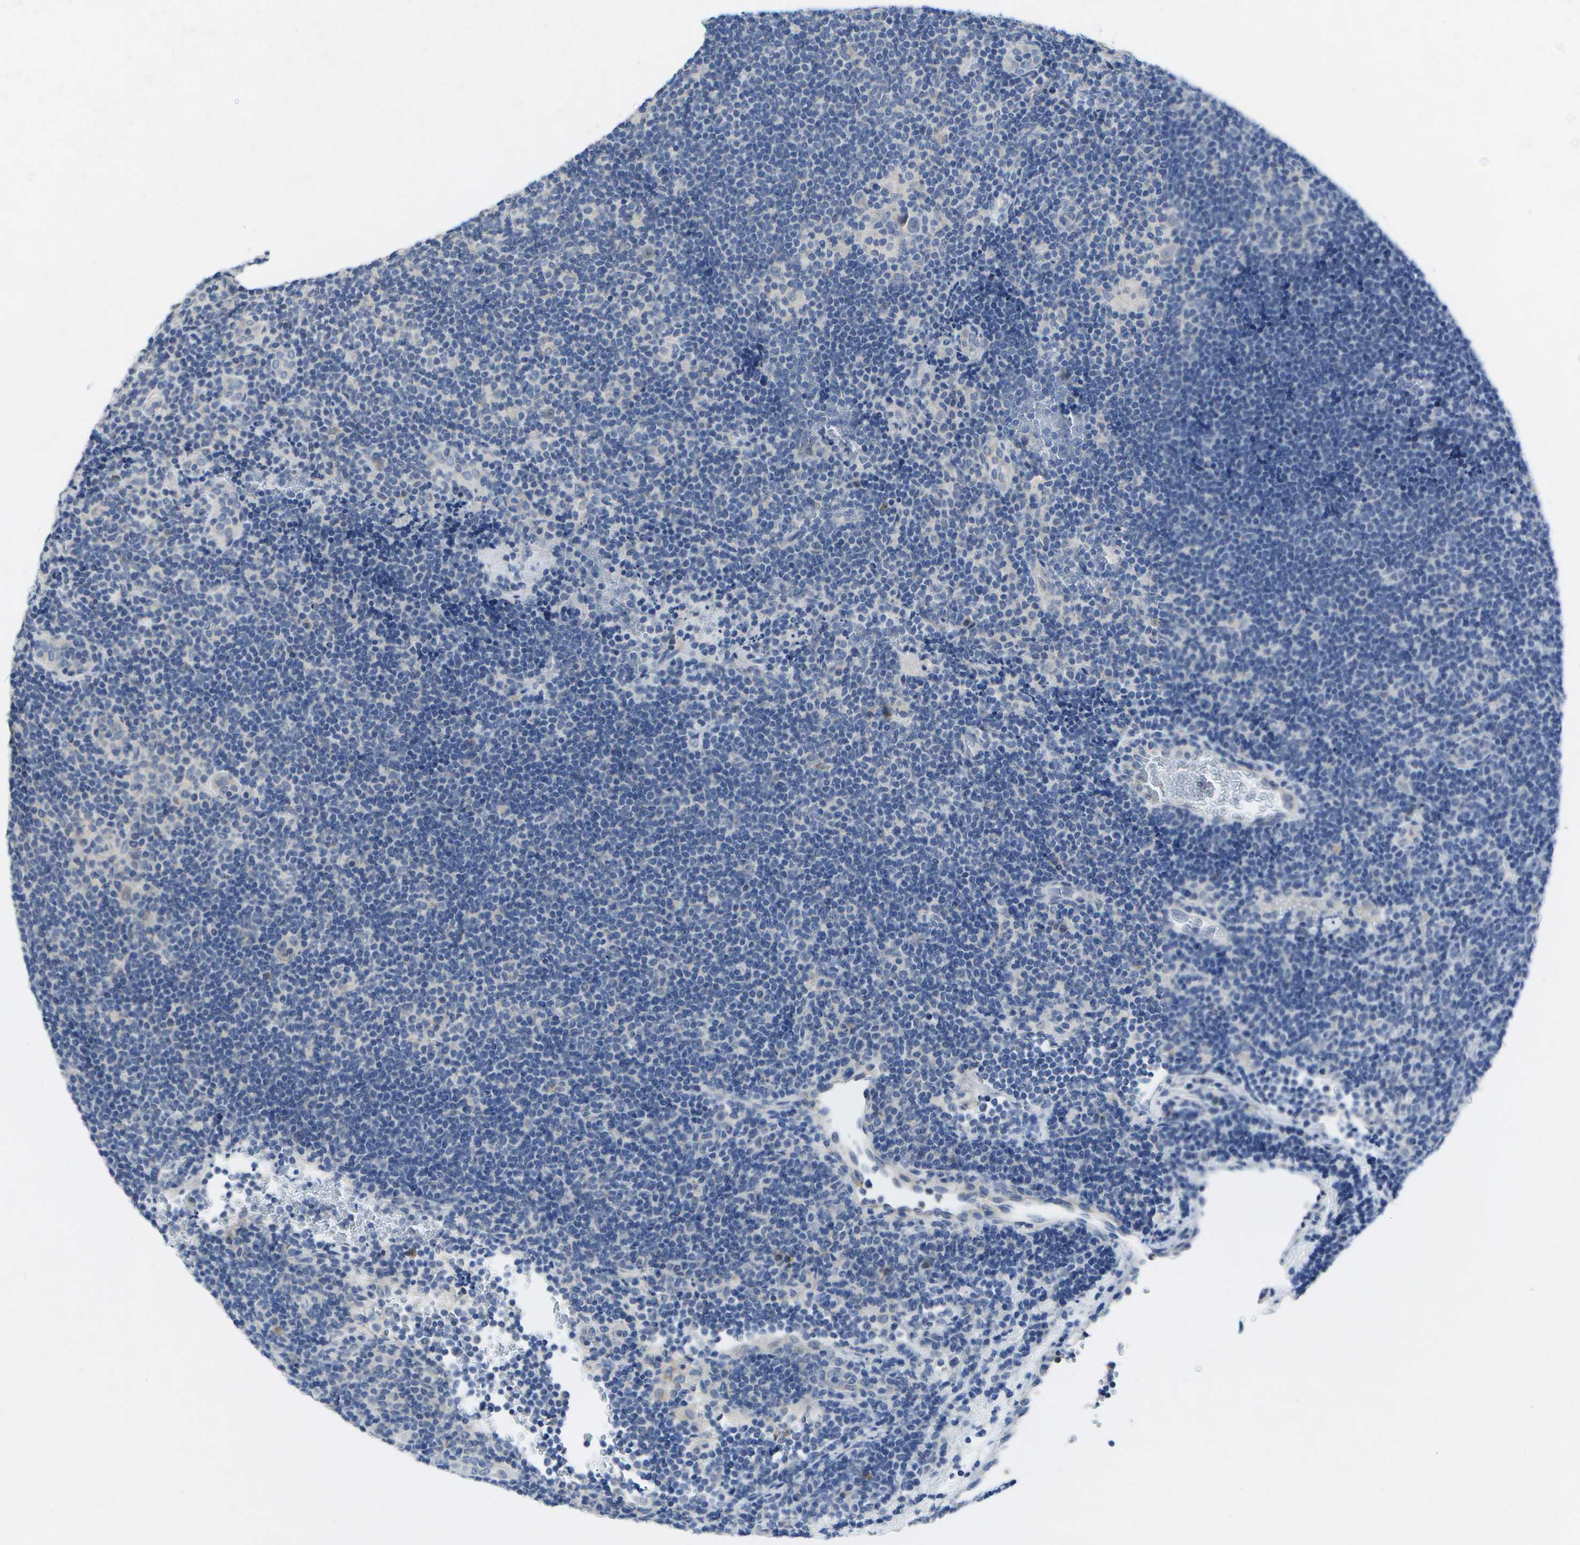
{"staining": {"intensity": "weak", "quantity": "<25%", "location": "cytoplasmic/membranous"}, "tissue": "lymphoma", "cell_type": "Tumor cells", "image_type": "cancer", "snomed": [{"axis": "morphology", "description": "Hodgkin's disease, NOS"}, {"axis": "topography", "description": "Lymph node"}], "caption": "Immunohistochemical staining of Hodgkin's disease shows no significant staining in tumor cells. (DAB (3,3'-diaminobenzidine) immunohistochemistry visualized using brightfield microscopy, high magnification).", "gene": "KDELR1", "patient": {"sex": "female", "age": 57}}